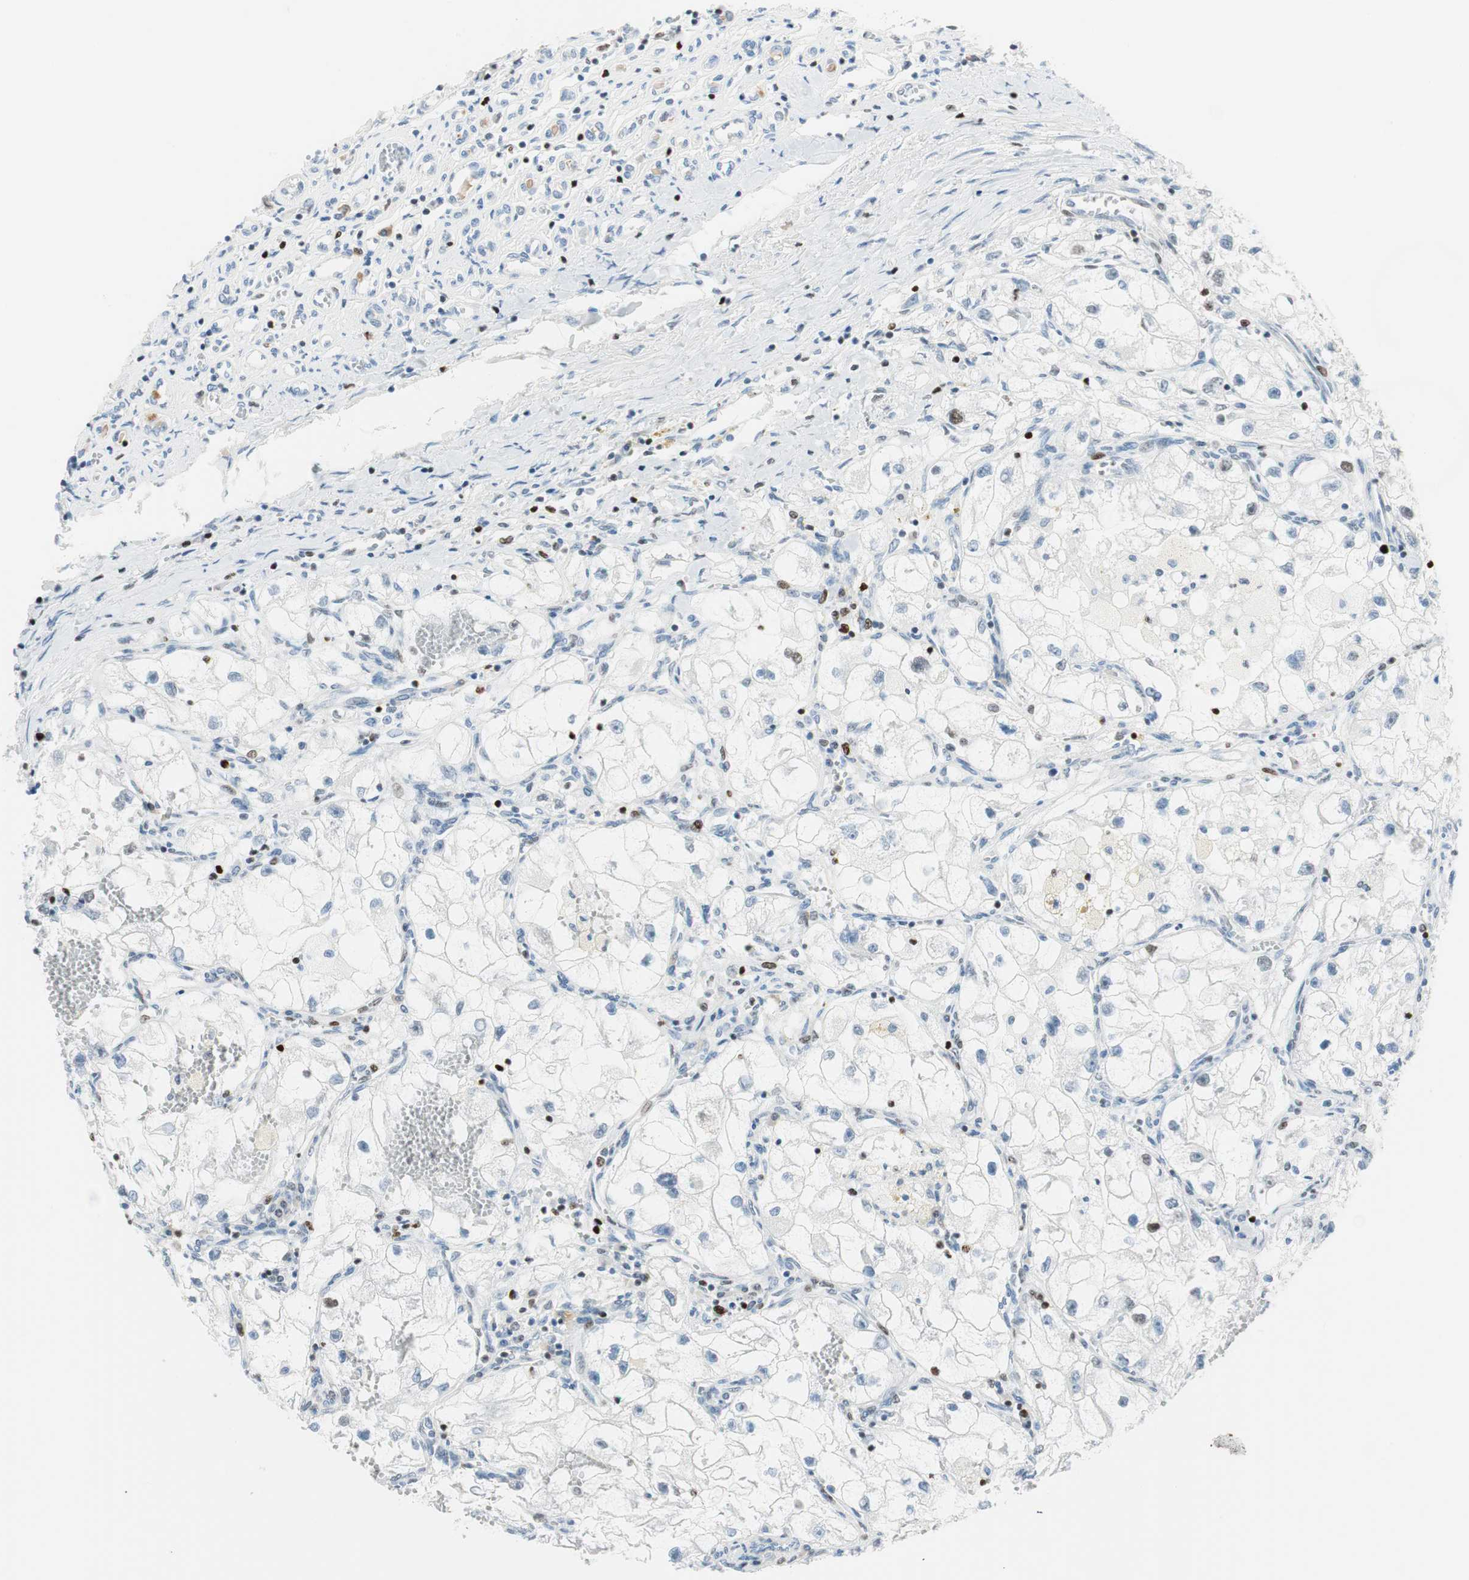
{"staining": {"intensity": "negative", "quantity": "none", "location": "none"}, "tissue": "renal cancer", "cell_type": "Tumor cells", "image_type": "cancer", "snomed": [{"axis": "morphology", "description": "Adenocarcinoma, NOS"}, {"axis": "topography", "description": "Kidney"}], "caption": "Immunohistochemistry photomicrograph of neoplastic tissue: human renal cancer stained with DAB displays no significant protein staining in tumor cells. (DAB (3,3'-diaminobenzidine) immunohistochemistry (IHC) with hematoxylin counter stain).", "gene": "EZH2", "patient": {"sex": "female", "age": 70}}